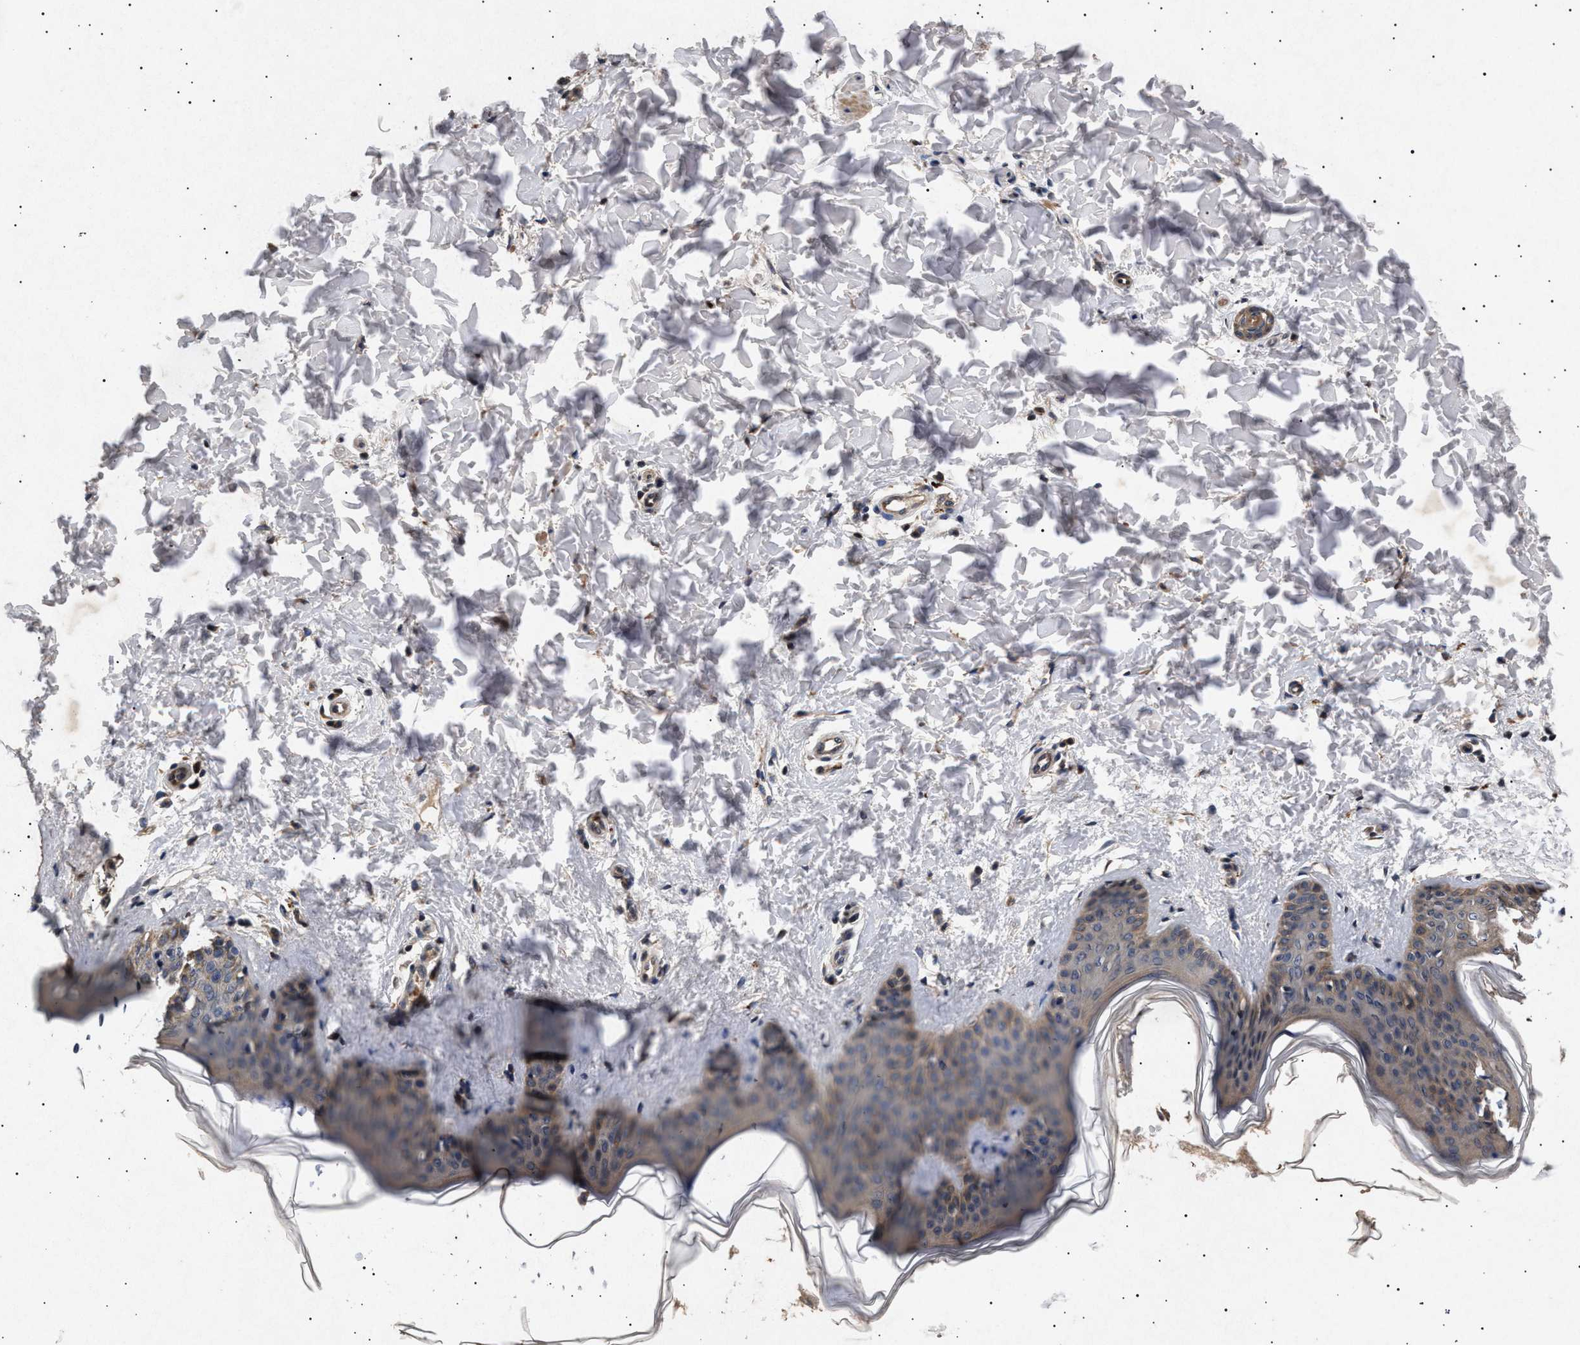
{"staining": {"intensity": "strong", "quantity": ">75%", "location": "cytoplasmic/membranous"}, "tissue": "skin", "cell_type": "Fibroblasts", "image_type": "normal", "snomed": [{"axis": "morphology", "description": "Normal tissue, NOS"}, {"axis": "topography", "description": "Skin"}], "caption": "A high-resolution photomicrograph shows IHC staining of benign skin, which reveals strong cytoplasmic/membranous staining in approximately >75% of fibroblasts.", "gene": "ITGB5", "patient": {"sex": "female", "age": 17}}